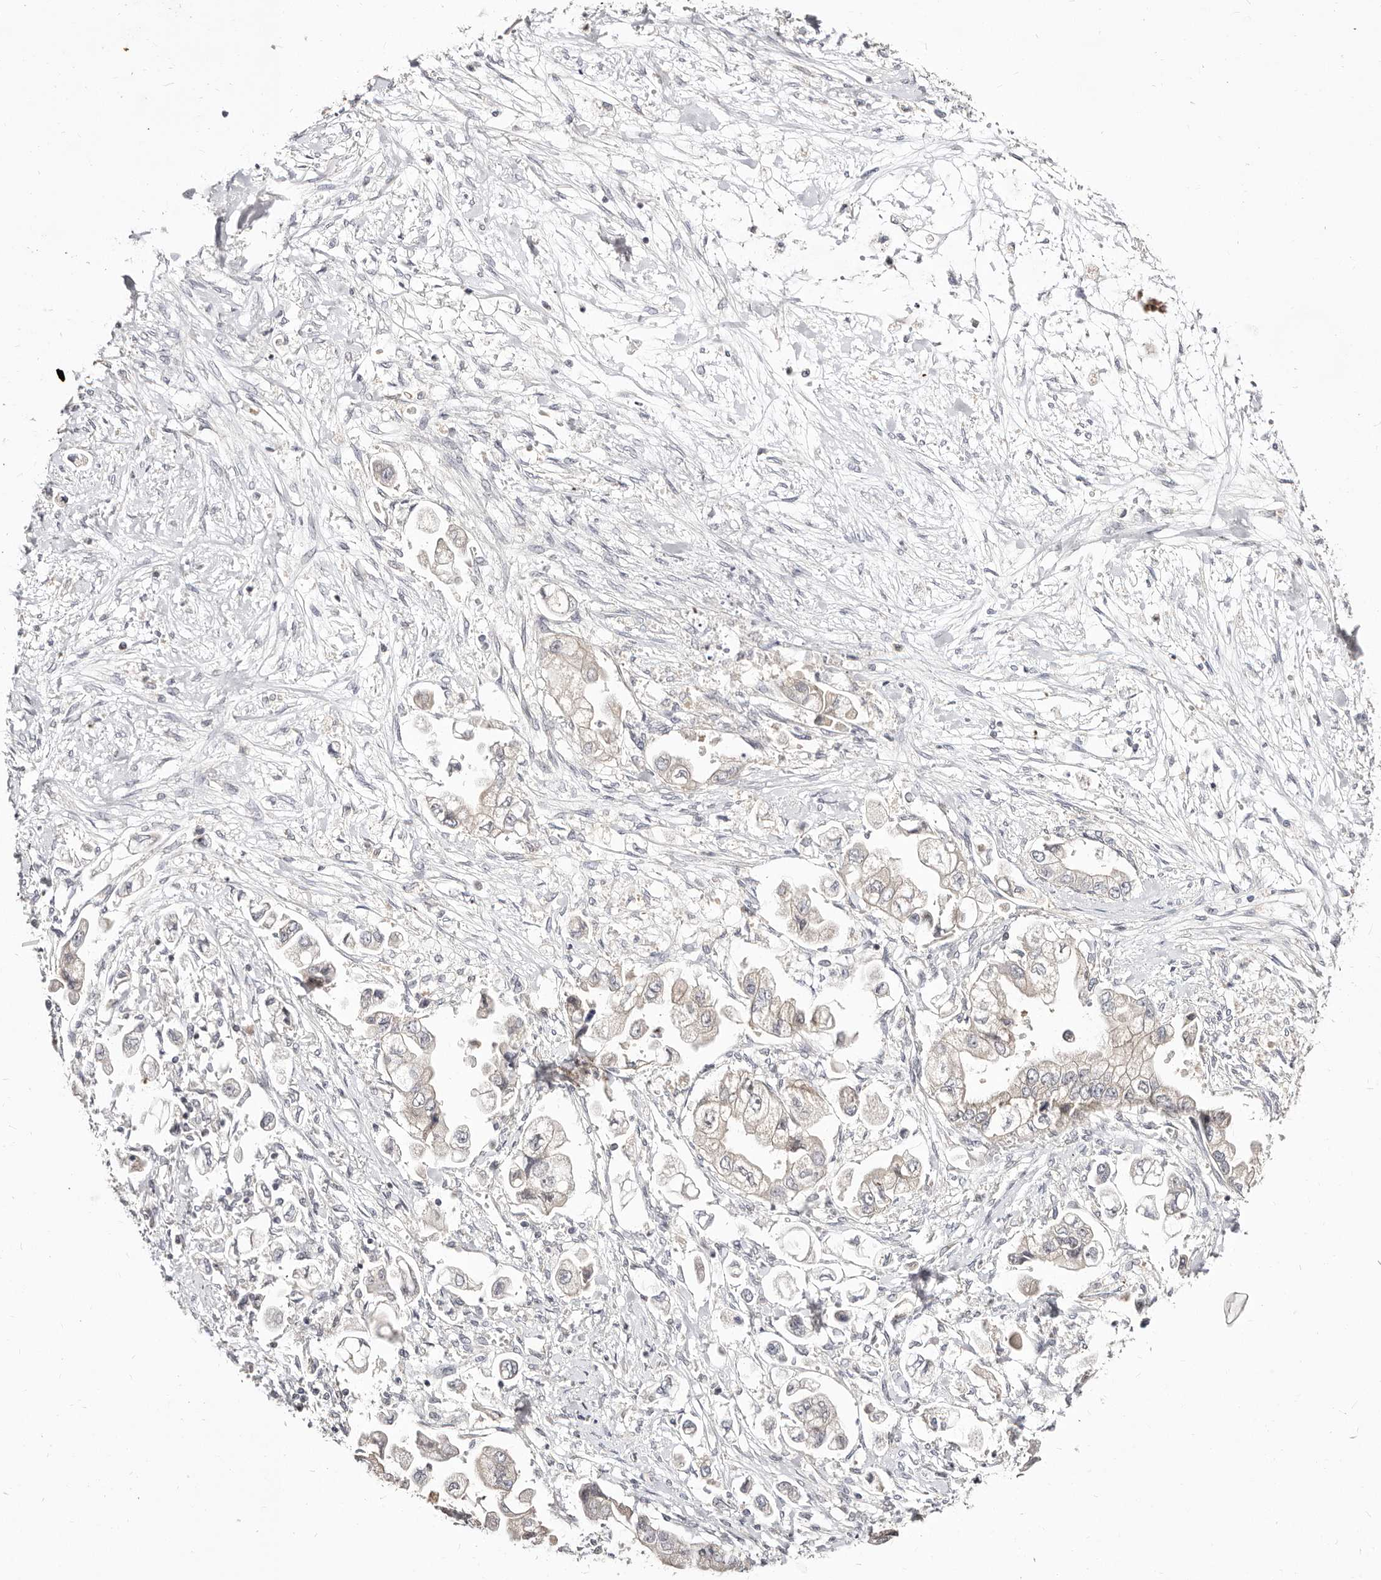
{"staining": {"intensity": "negative", "quantity": "none", "location": "none"}, "tissue": "stomach cancer", "cell_type": "Tumor cells", "image_type": "cancer", "snomed": [{"axis": "morphology", "description": "Adenocarcinoma, NOS"}, {"axis": "topography", "description": "Stomach"}], "caption": "Image shows no significant protein expression in tumor cells of stomach cancer (adenocarcinoma).", "gene": "STAT5A", "patient": {"sex": "male", "age": 62}}